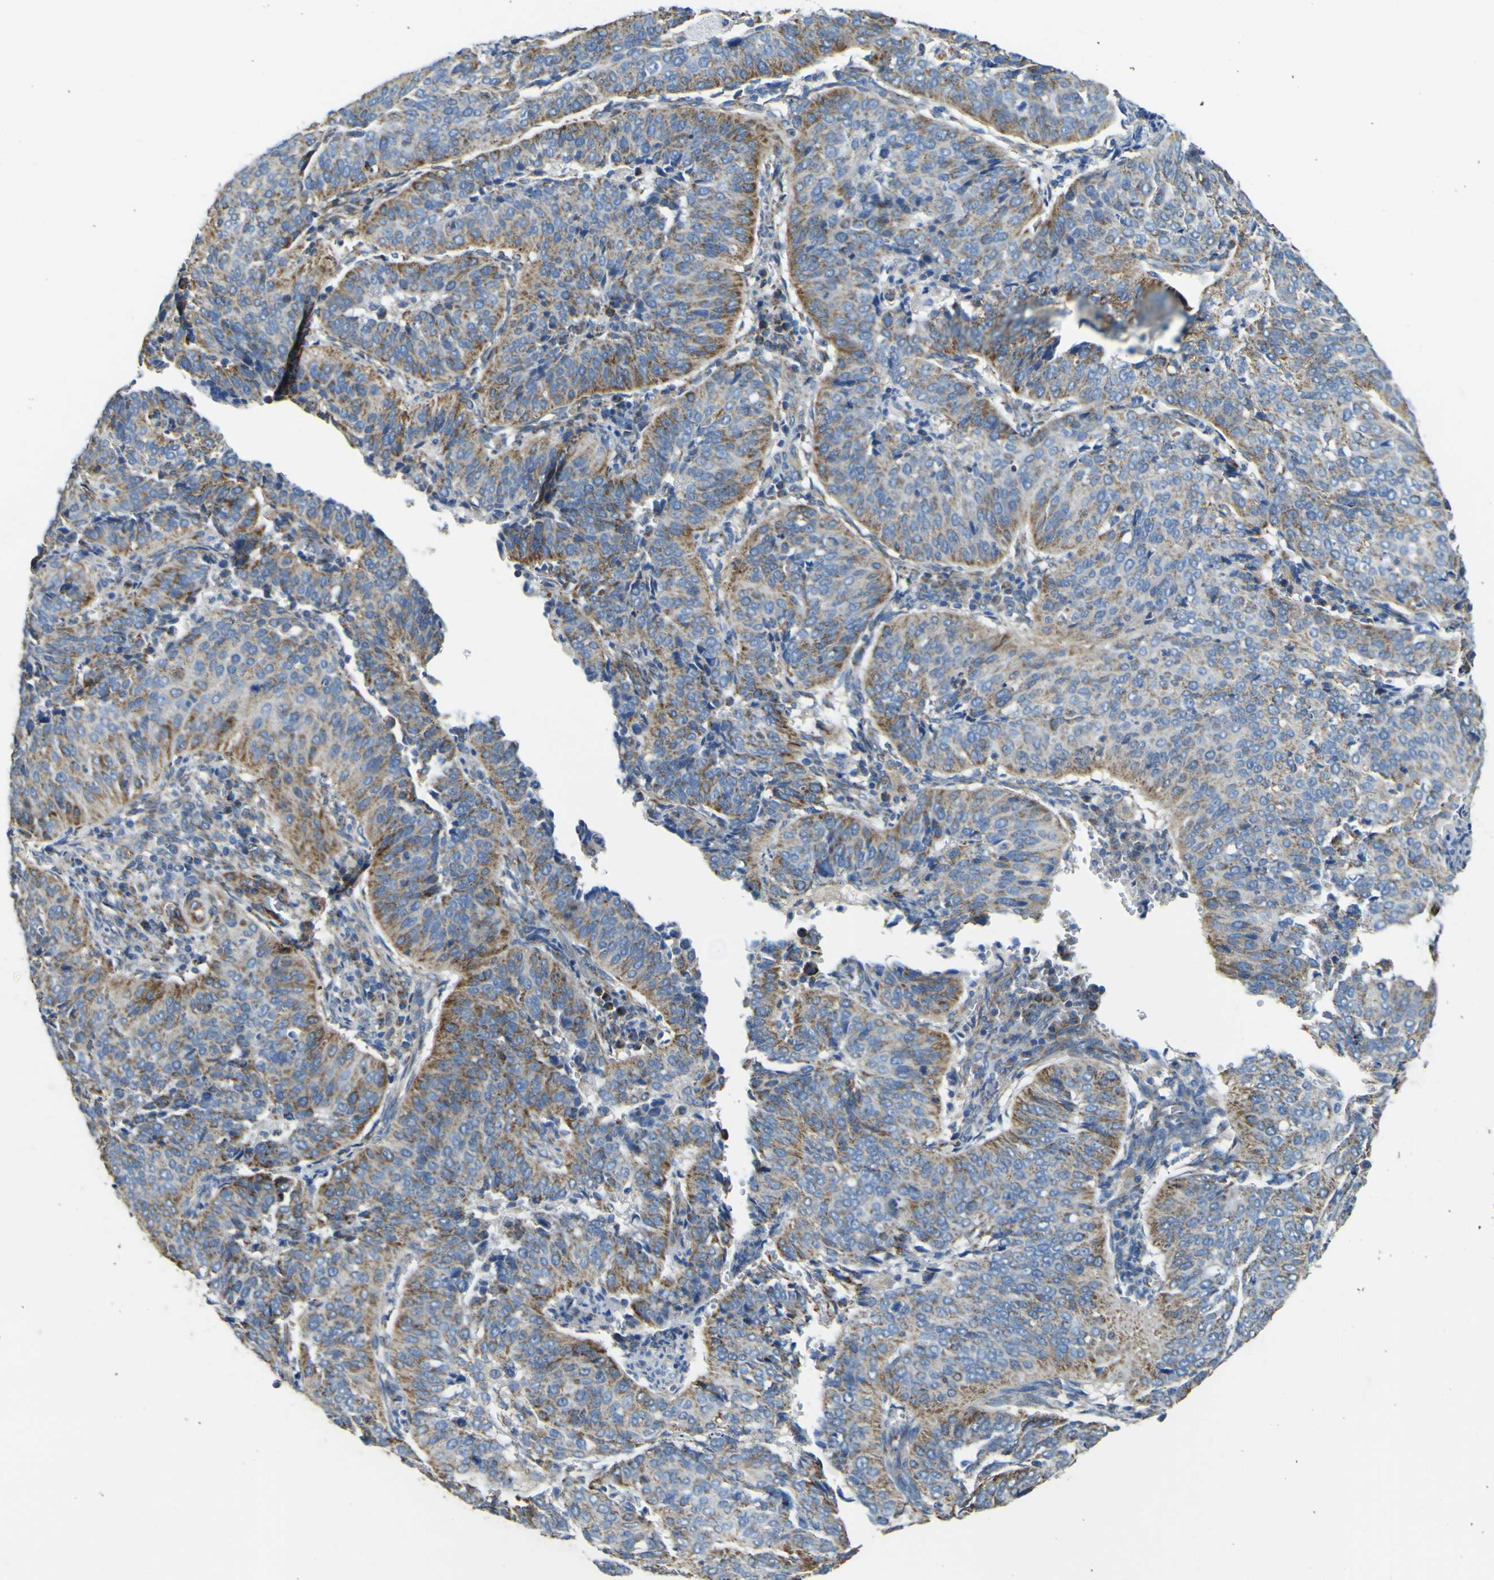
{"staining": {"intensity": "moderate", "quantity": ">75%", "location": "cytoplasmic/membranous"}, "tissue": "cervical cancer", "cell_type": "Tumor cells", "image_type": "cancer", "snomed": [{"axis": "morphology", "description": "Normal tissue, NOS"}, {"axis": "morphology", "description": "Squamous cell carcinoma, NOS"}, {"axis": "topography", "description": "Cervix"}], "caption": "Immunohistochemical staining of human cervical cancer displays medium levels of moderate cytoplasmic/membranous protein staining in approximately >75% of tumor cells.", "gene": "ALDH18A1", "patient": {"sex": "female", "age": 39}}